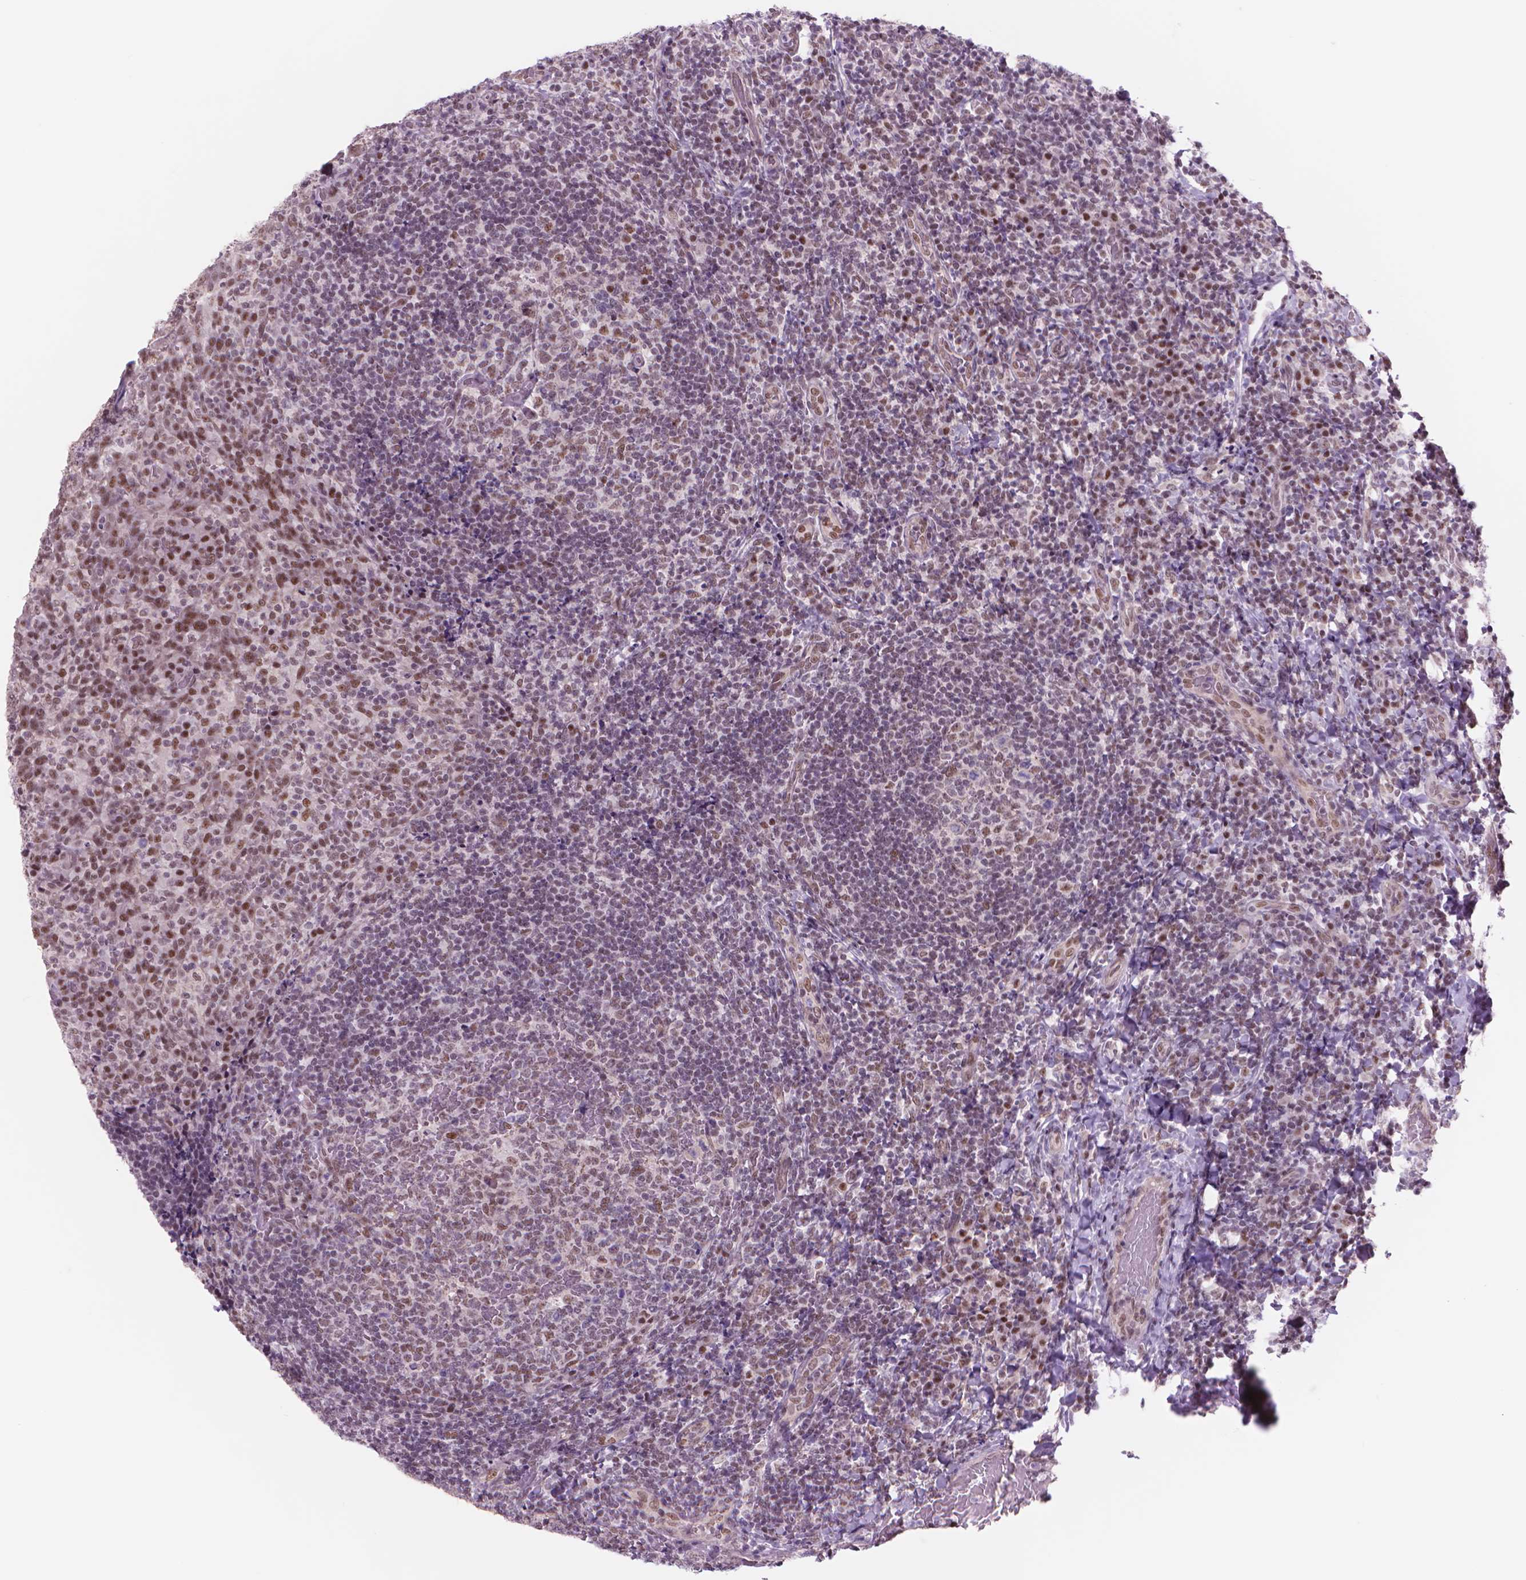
{"staining": {"intensity": "moderate", "quantity": "<25%", "location": "nuclear"}, "tissue": "tonsil", "cell_type": "Germinal center cells", "image_type": "normal", "snomed": [{"axis": "morphology", "description": "Normal tissue, NOS"}, {"axis": "topography", "description": "Tonsil"}], "caption": "Normal tonsil demonstrates moderate nuclear positivity in approximately <25% of germinal center cells, visualized by immunohistochemistry. (Stains: DAB in brown, nuclei in blue, Microscopy: brightfield microscopy at high magnification).", "gene": "POLR3D", "patient": {"sex": "male", "age": 17}}